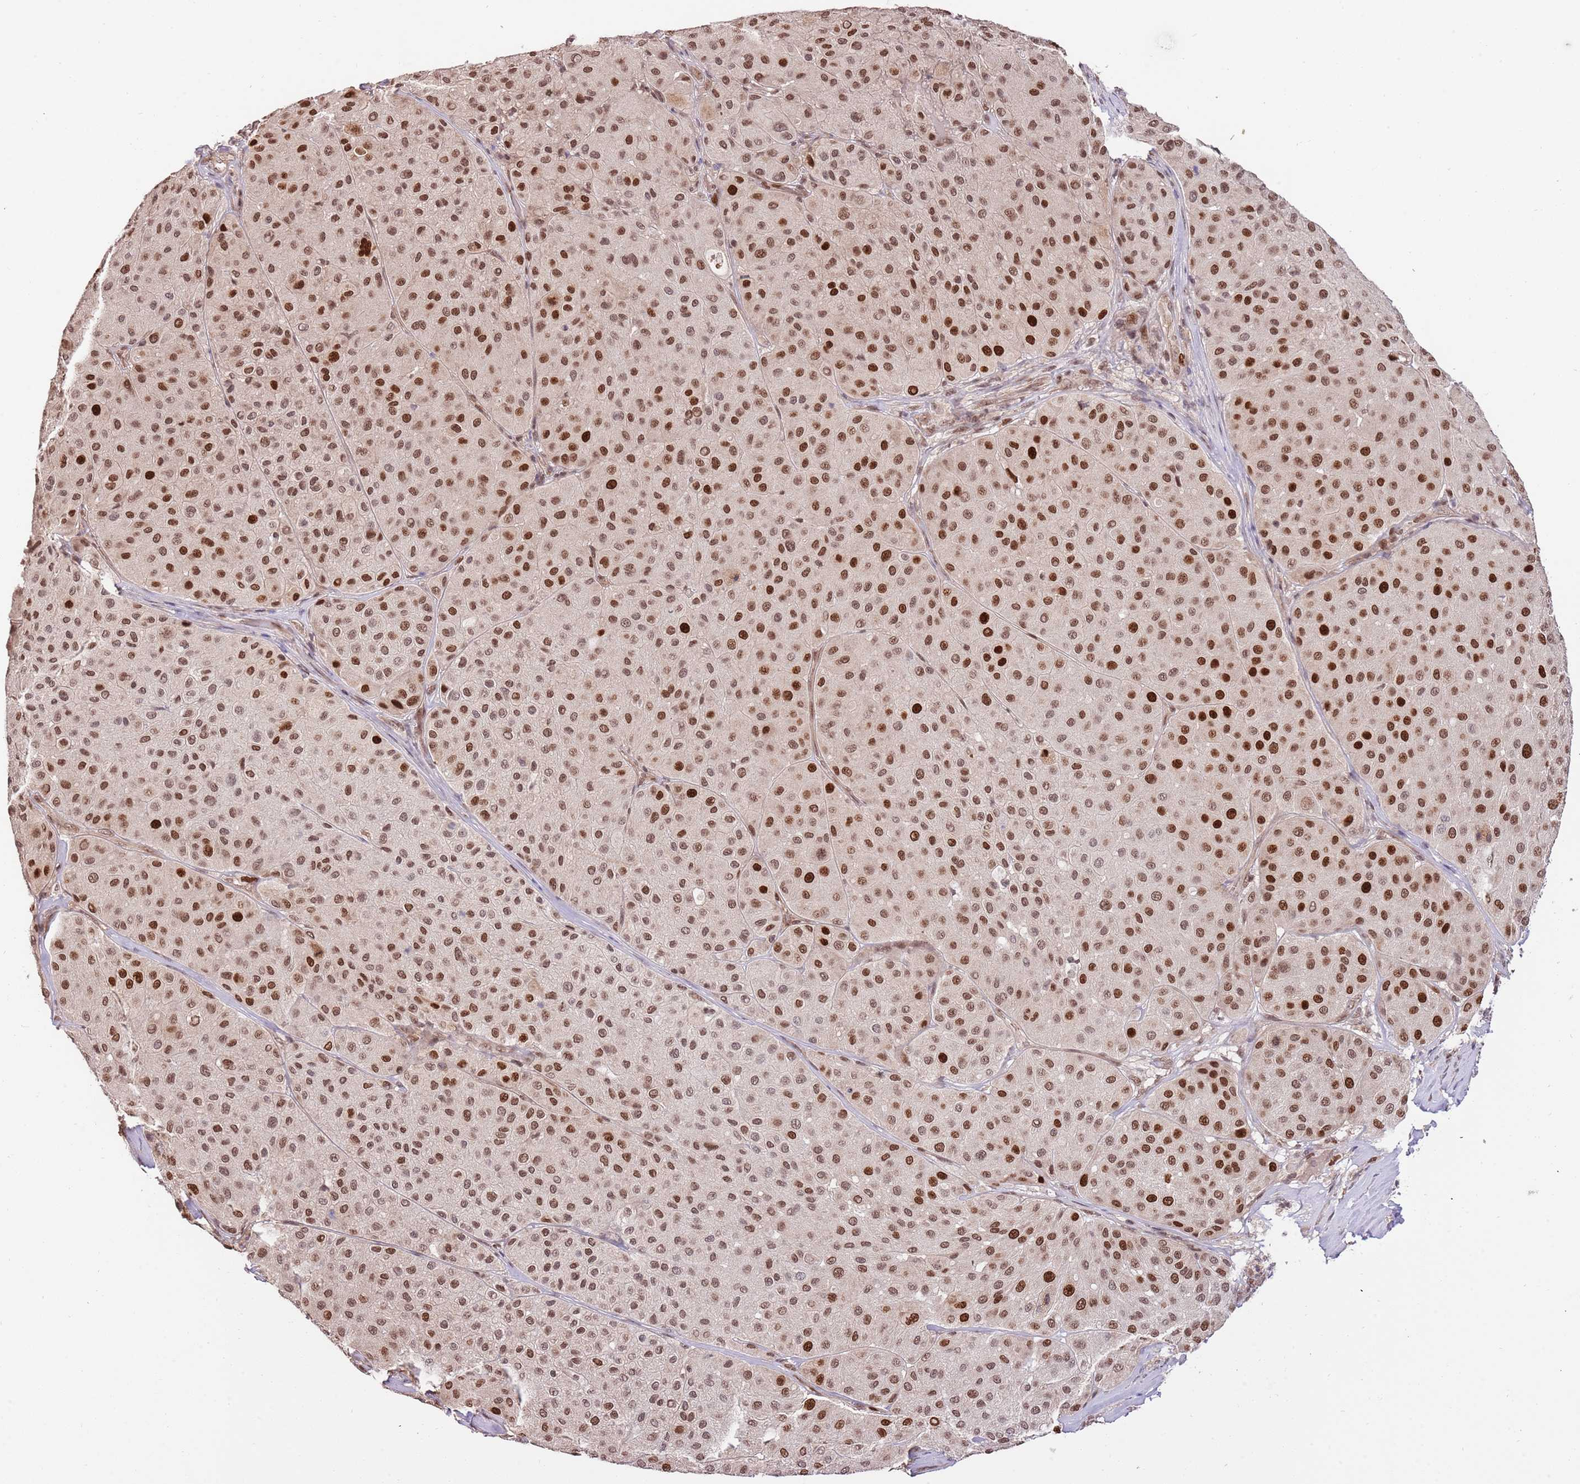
{"staining": {"intensity": "strong", "quantity": ">75%", "location": "nuclear"}, "tissue": "melanoma", "cell_type": "Tumor cells", "image_type": "cancer", "snomed": [{"axis": "morphology", "description": "Malignant melanoma, Metastatic site"}, {"axis": "topography", "description": "Smooth muscle"}], "caption": "Immunohistochemical staining of human malignant melanoma (metastatic site) shows high levels of strong nuclear positivity in approximately >75% of tumor cells. (Stains: DAB in brown, nuclei in blue, Microscopy: brightfield microscopy at high magnification).", "gene": "RIF1", "patient": {"sex": "male", "age": 41}}